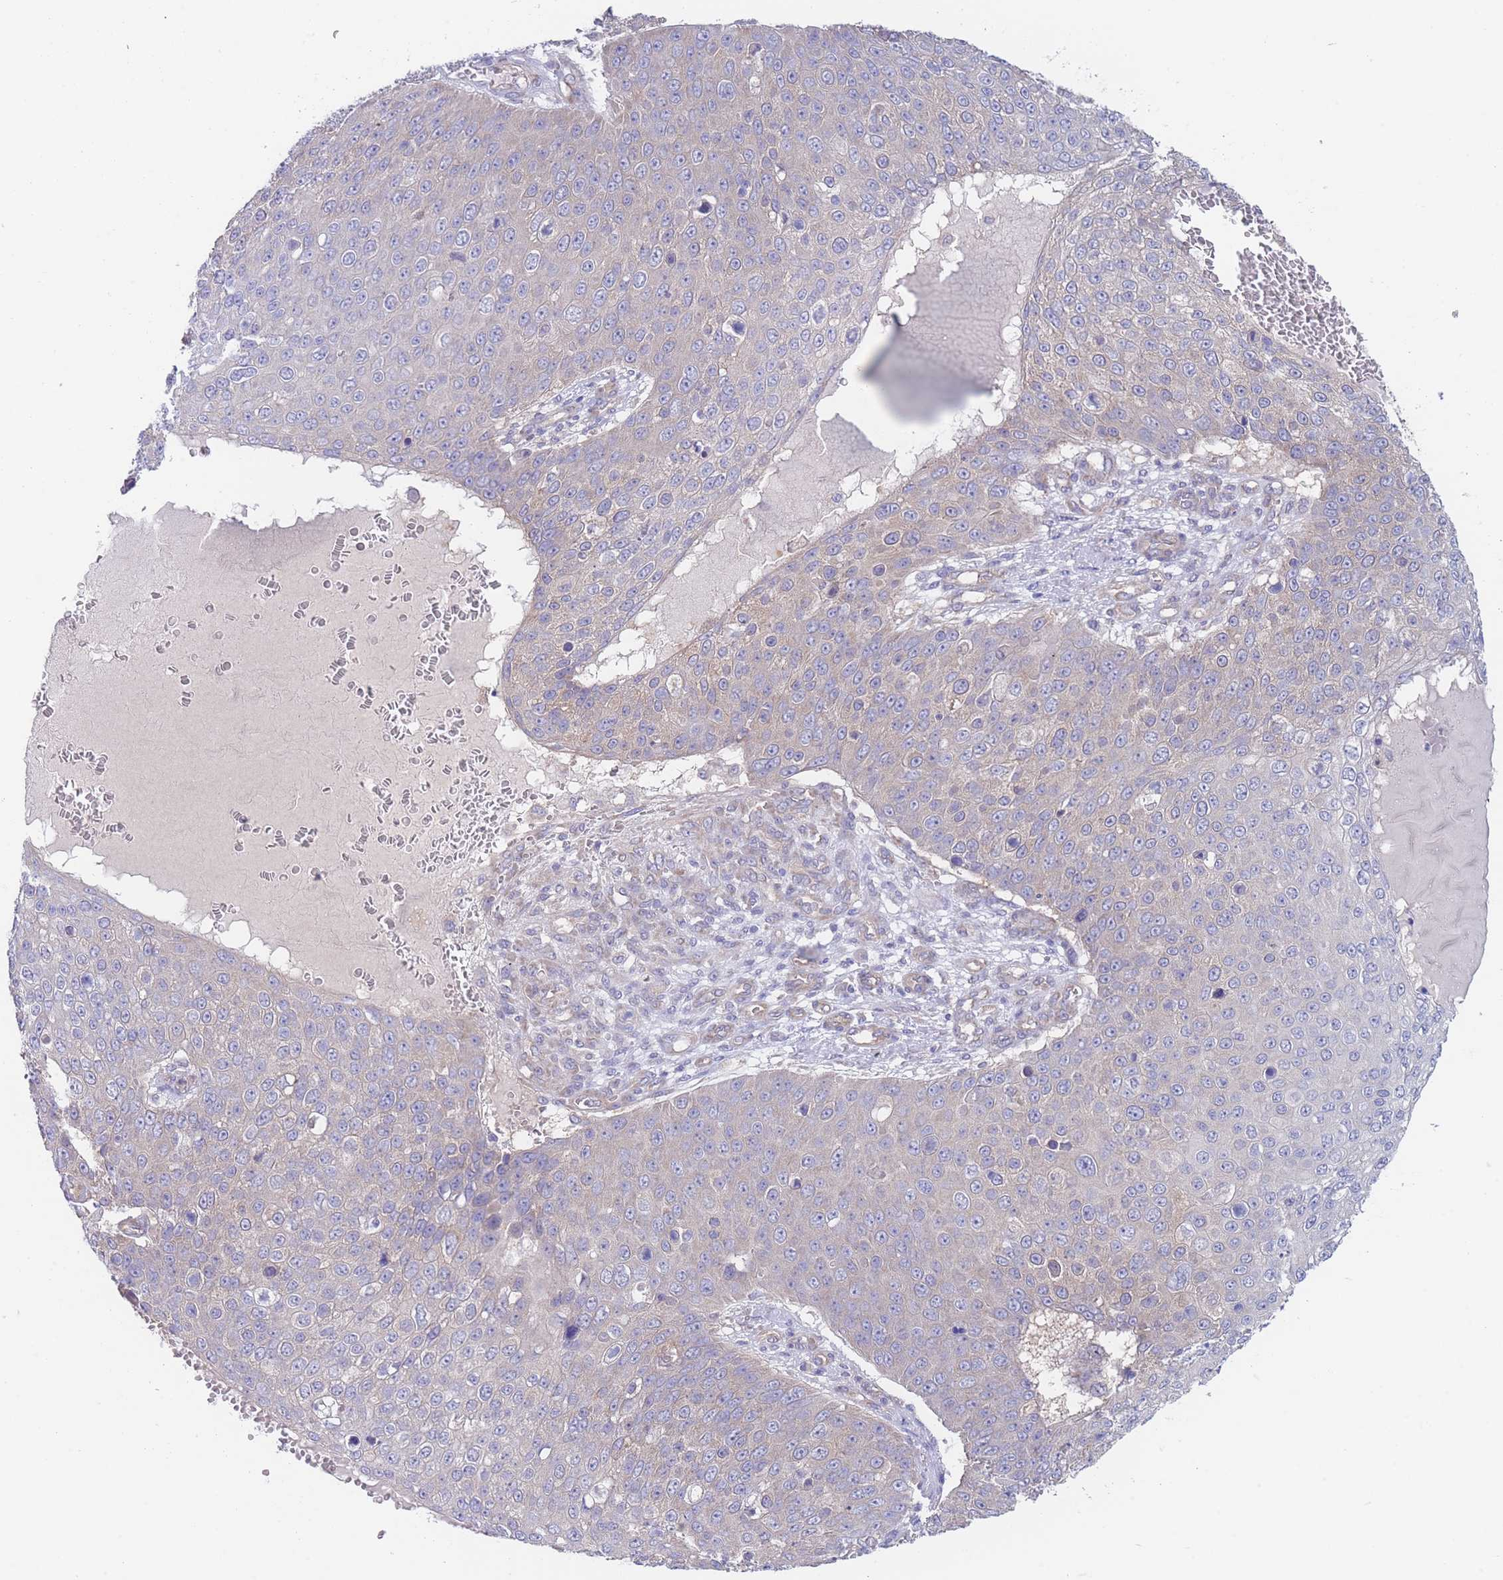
{"staining": {"intensity": "negative", "quantity": "none", "location": "none"}, "tissue": "skin cancer", "cell_type": "Tumor cells", "image_type": "cancer", "snomed": [{"axis": "morphology", "description": "Squamous cell carcinoma, NOS"}, {"axis": "topography", "description": "Skin"}], "caption": "IHC of human skin cancer (squamous cell carcinoma) shows no expression in tumor cells.", "gene": "ZNF281", "patient": {"sex": "male", "age": 71}}